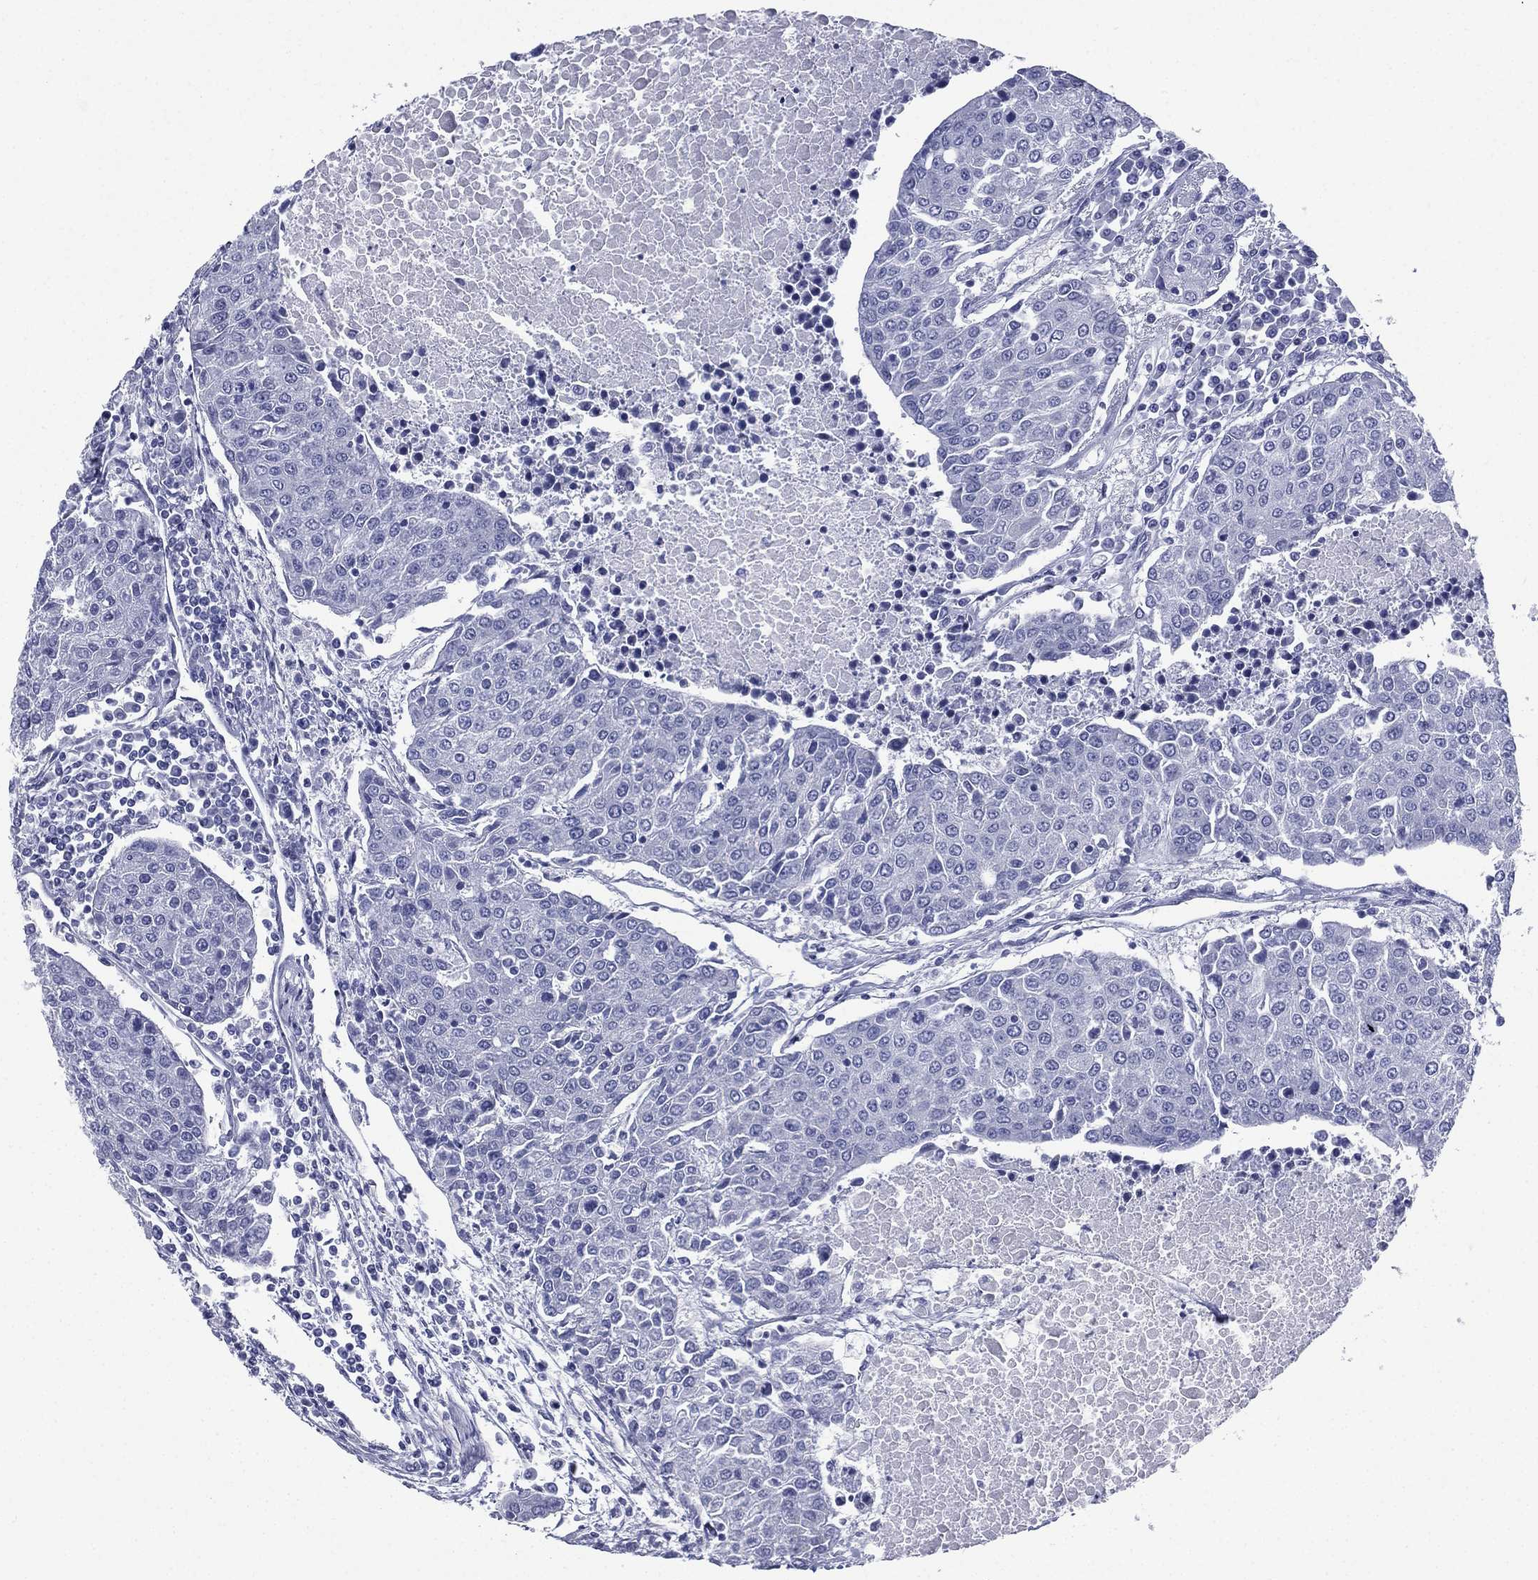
{"staining": {"intensity": "negative", "quantity": "none", "location": "none"}, "tissue": "urothelial cancer", "cell_type": "Tumor cells", "image_type": "cancer", "snomed": [{"axis": "morphology", "description": "Urothelial carcinoma, High grade"}, {"axis": "topography", "description": "Urinary bladder"}], "caption": "The image exhibits no staining of tumor cells in high-grade urothelial carcinoma.", "gene": "FCER2", "patient": {"sex": "female", "age": 85}}